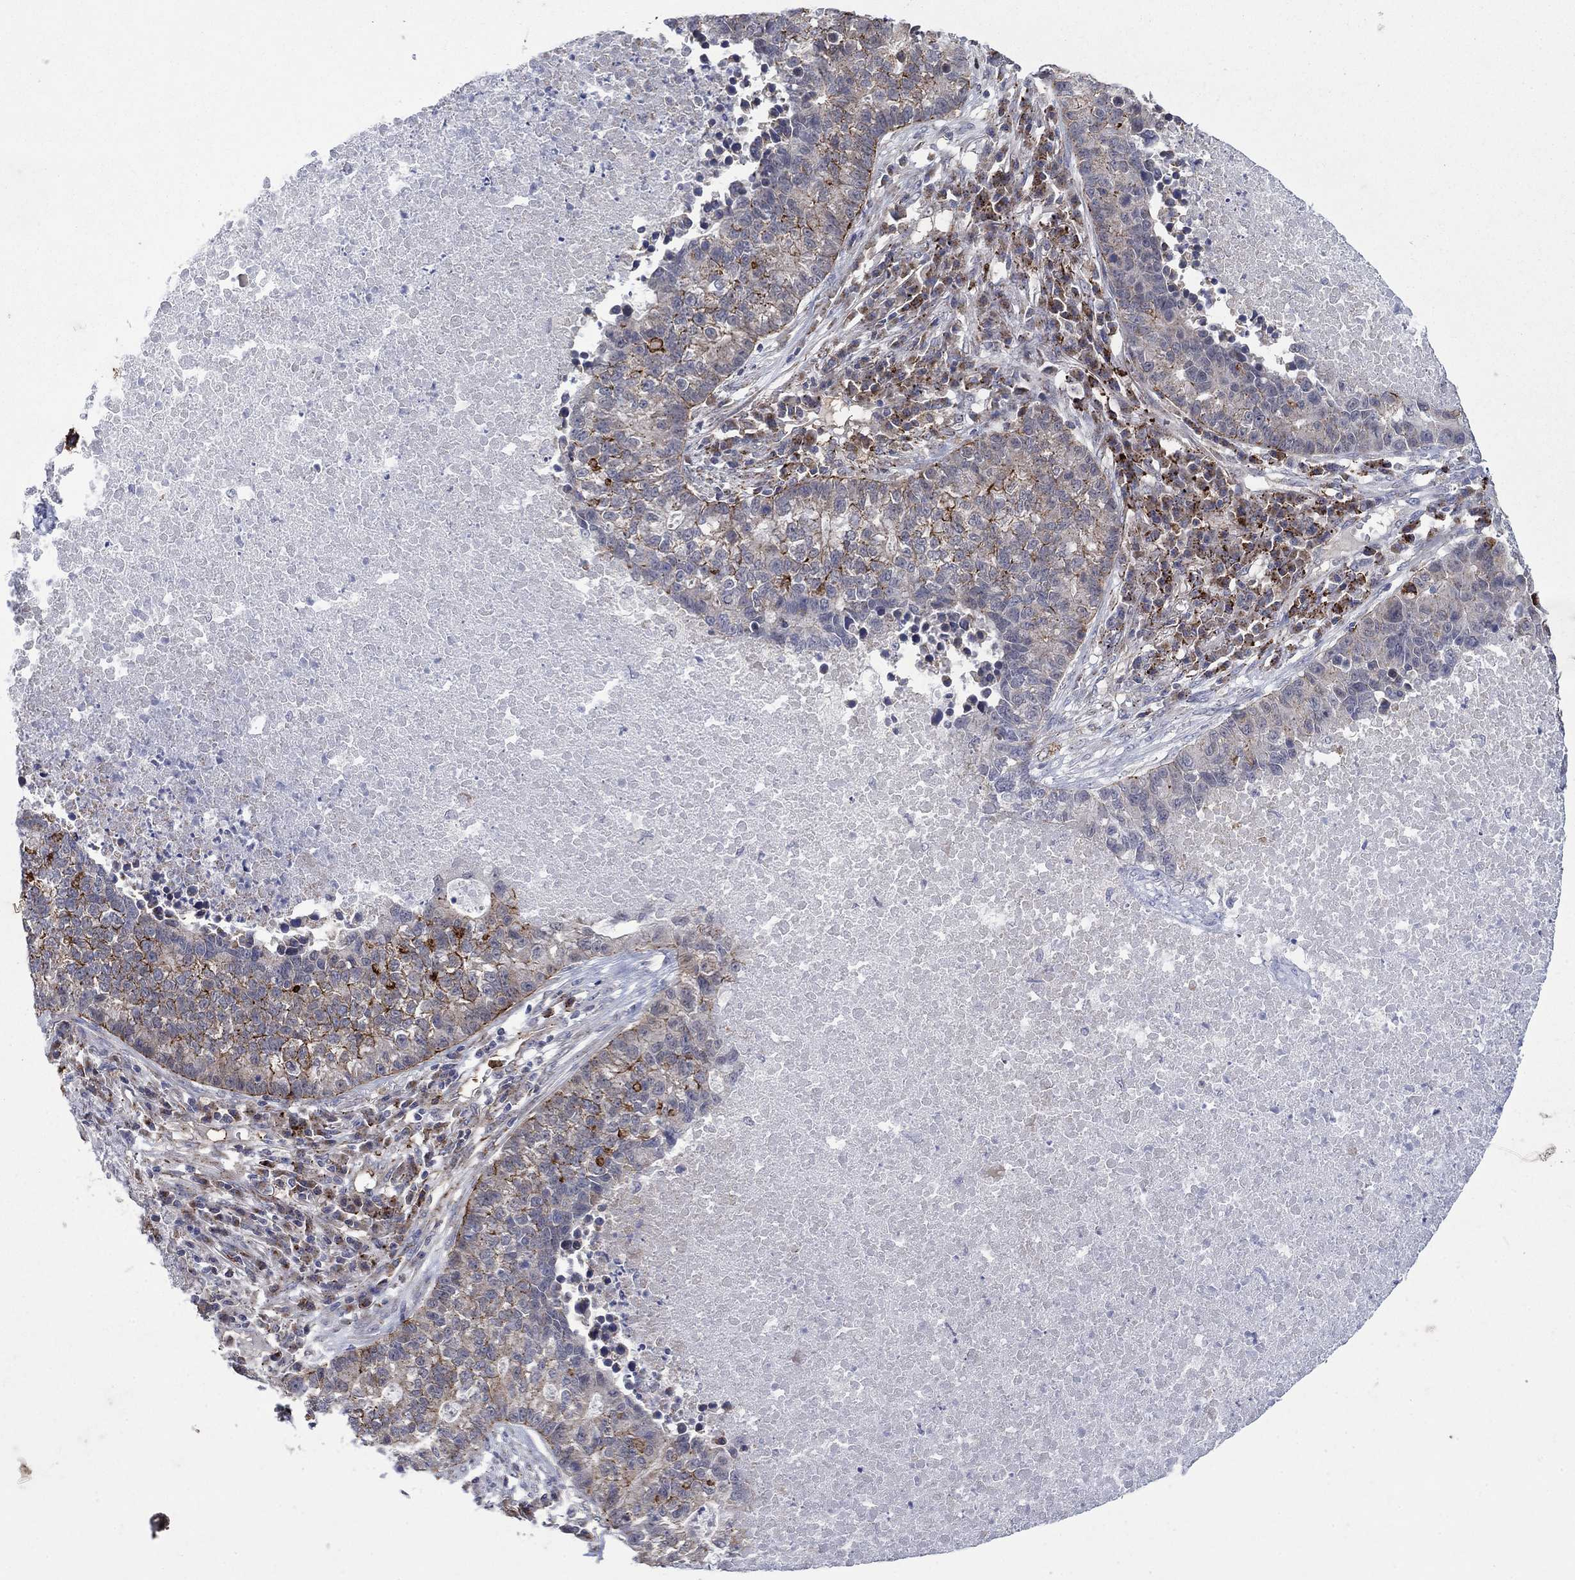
{"staining": {"intensity": "strong", "quantity": "<25%", "location": "cytoplasmic/membranous"}, "tissue": "lung cancer", "cell_type": "Tumor cells", "image_type": "cancer", "snomed": [{"axis": "morphology", "description": "Adenocarcinoma, NOS"}, {"axis": "topography", "description": "Lung"}], "caption": "A photomicrograph of human lung adenocarcinoma stained for a protein reveals strong cytoplasmic/membranous brown staining in tumor cells.", "gene": "SDC1", "patient": {"sex": "male", "age": 57}}